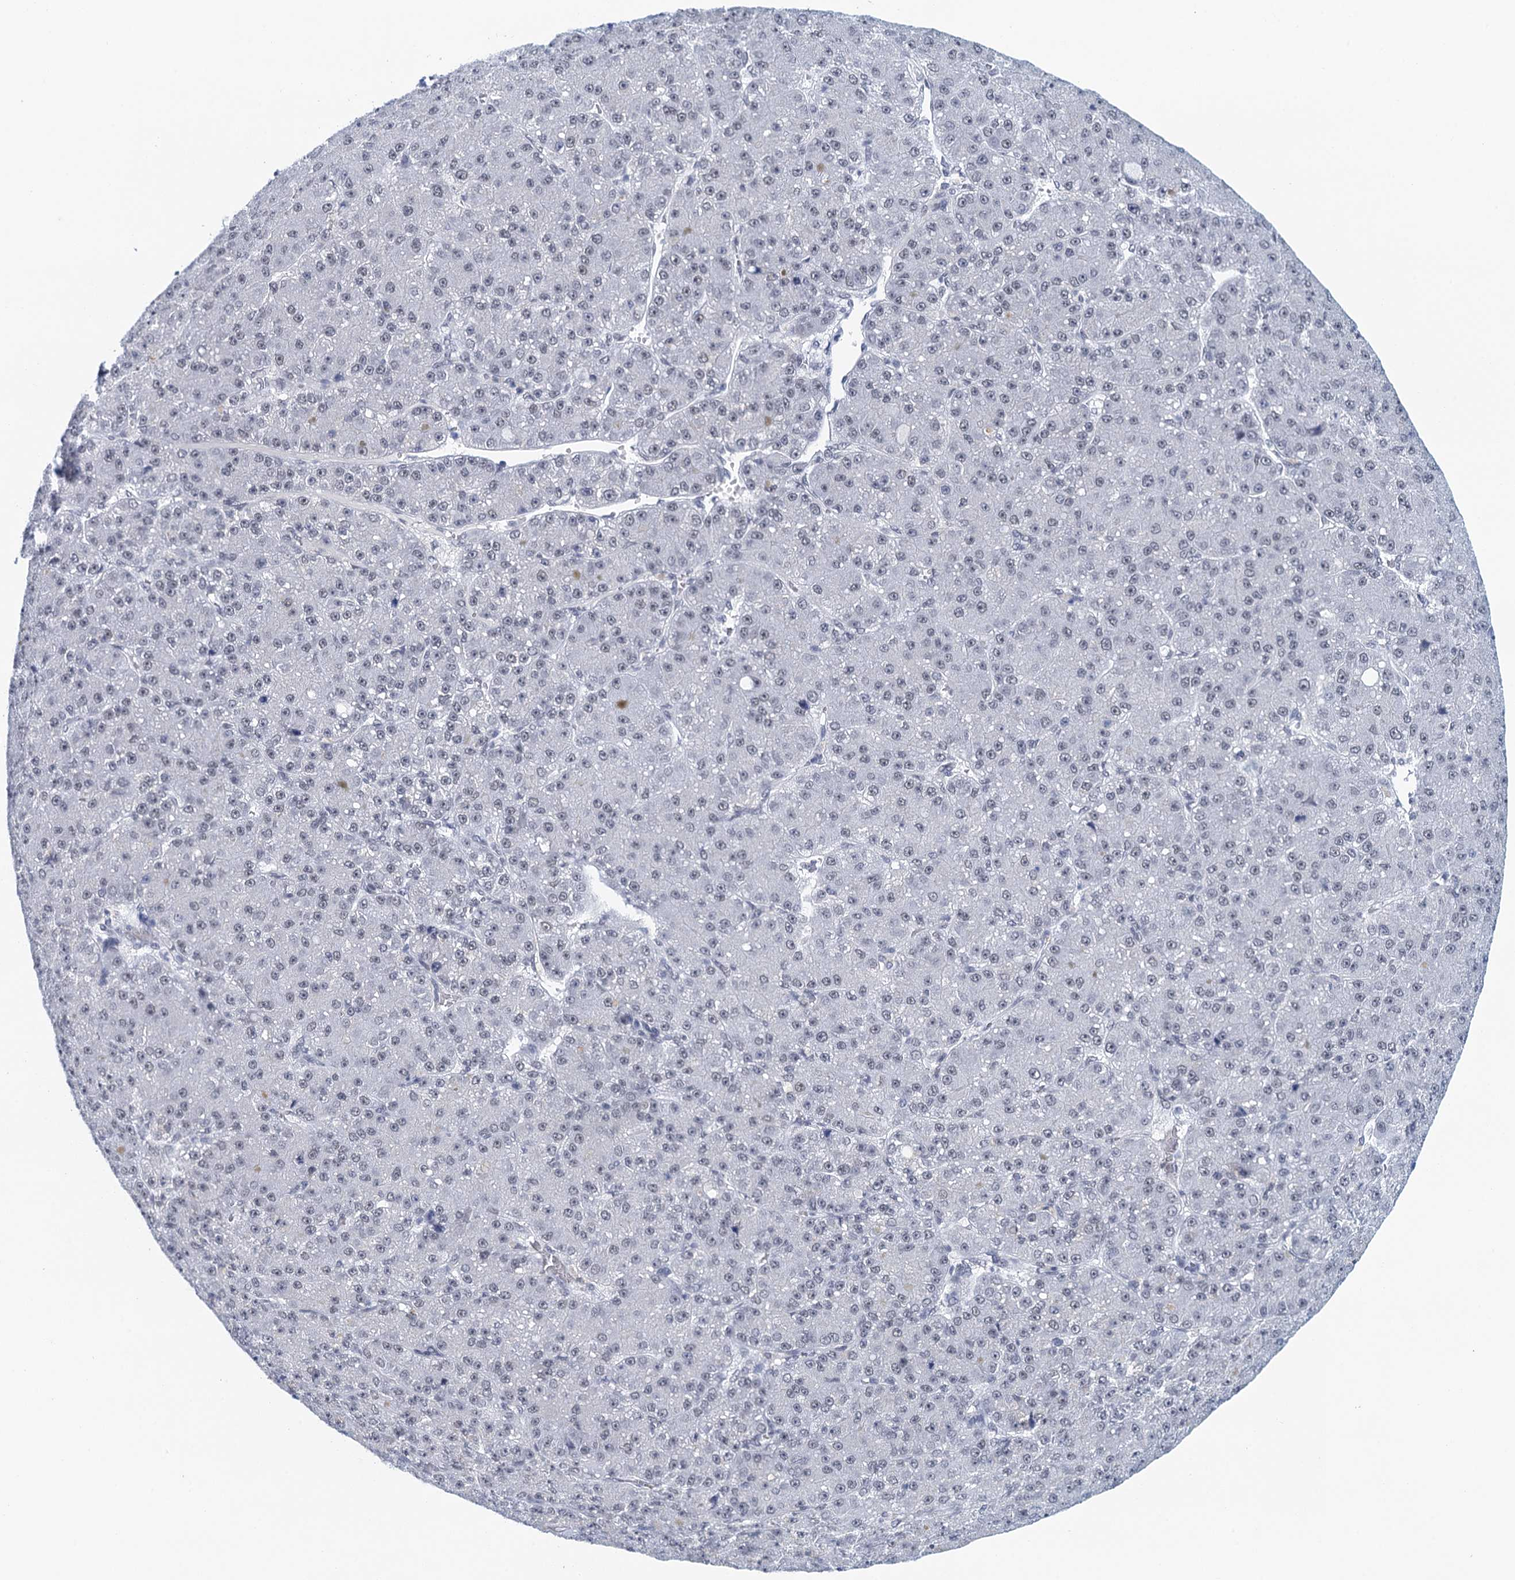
{"staining": {"intensity": "negative", "quantity": "none", "location": "none"}, "tissue": "liver cancer", "cell_type": "Tumor cells", "image_type": "cancer", "snomed": [{"axis": "morphology", "description": "Carcinoma, Hepatocellular, NOS"}, {"axis": "topography", "description": "Liver"}], "caption": "Human liver cancer (hepatocellular carcinoma) stained for a protein using IHC displays no staining in tumor cells.", "gene": "EPS8L1", "patient": {"sex": "male", "age": 67}}